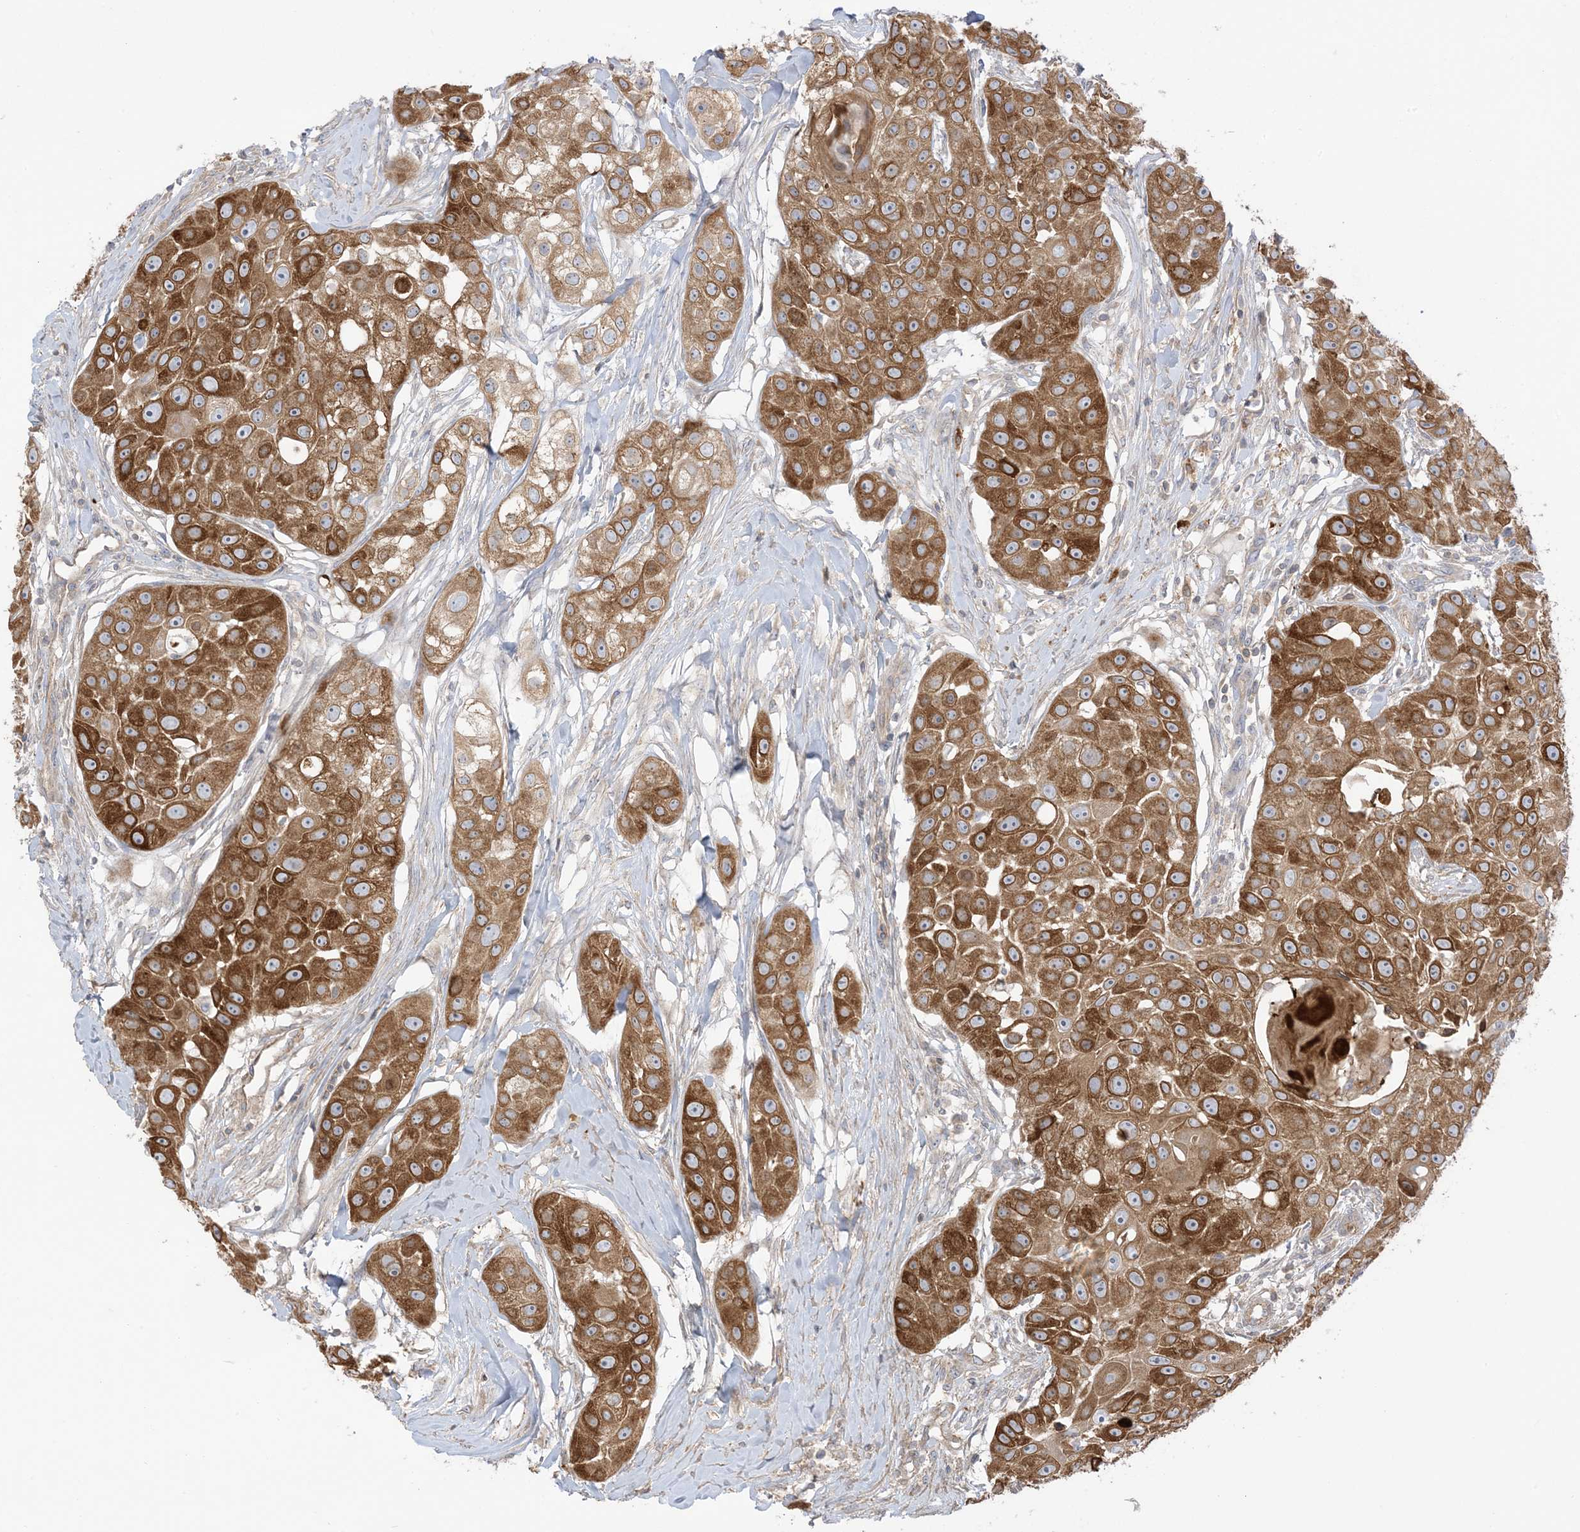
{"staining": {"intensity": "moderate", "quantity": ">75%", "location": "cytoplasmic/membranous"}, "tissue": "head and neck cancer", "cell_type": "Tumor cells", "image_type": "cancer", "snomed": [{"axis": "morphology", "description": "Normal tissue, NOS"}, {"axis": "morphology", "description": "Squamous cell carcinoma, NOS"}, {"axis": "topography", "description": "Skeletal muscle"}, {"axis": "topography", "description": "Head-Neck"}], "caption": "A brown stain labels moderate cytoplasmic/membranous staining of a protein in head and neck cancer tumor cells.", "gene": "ICMT", "patient": {"sex": "male", "age": 51}}